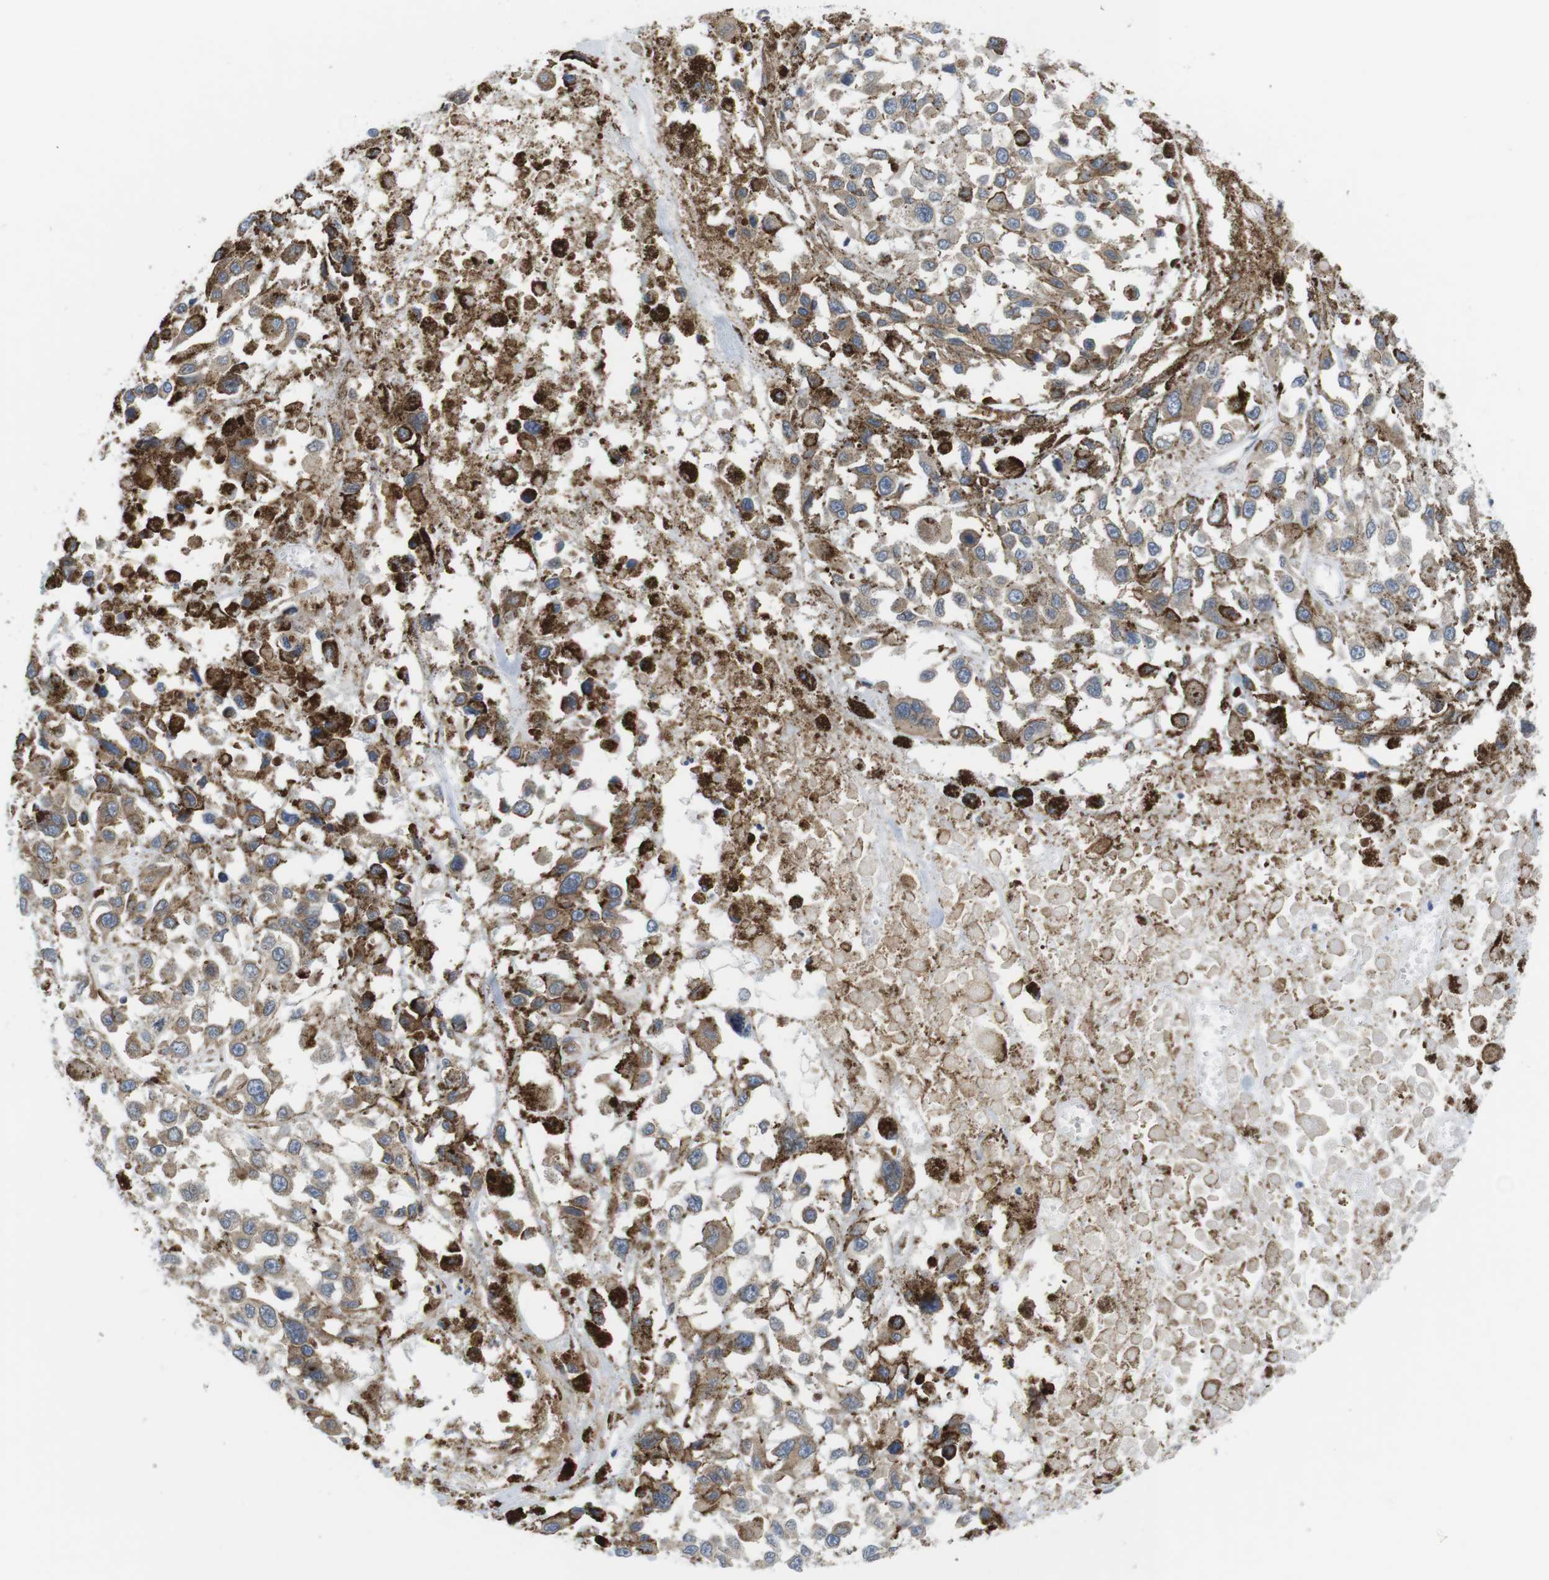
{"staining": {"intensity": "moderate", "quantity": "25%-75%", "location": "cytoplasmic/membranous"}, "tissue": "melanoma", "cell_type": "Tumor cells", "image_type": "cancer", "snomed": [{"axis": "morphology", "description": "Malignant melanoma, Metastatic site"}, {"axis": "topography", "description": "Lymph node"}], "caption": "About 25%-75% of tumor cells in human melanoma demonstrate moderate cytoplasmic/membranous protein positivity as visualized by brown immunohistochemical staining.", "gene": "ERGIC3", "patient": {"sex": "male", "age": 59}}